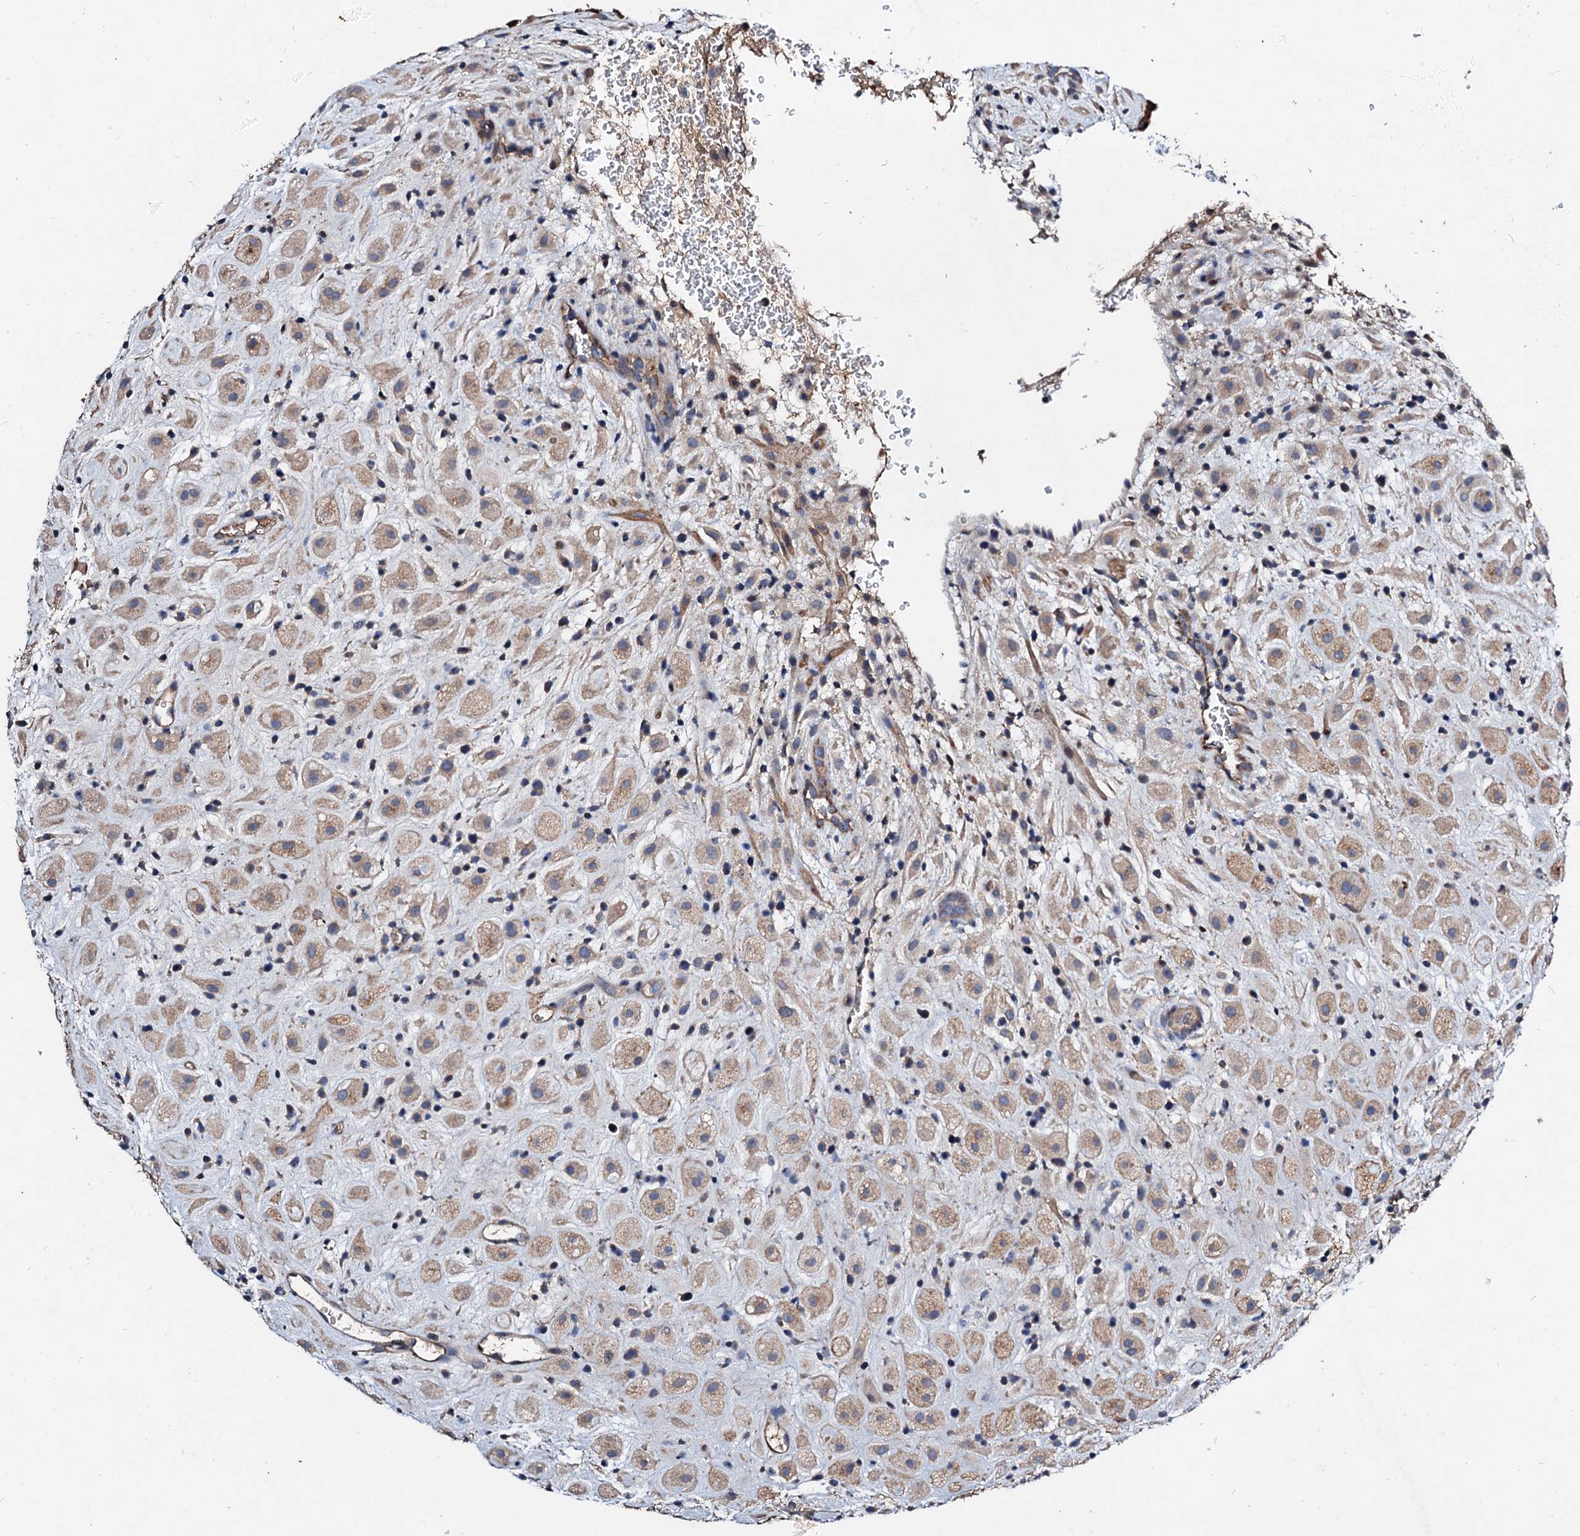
{"staining": {"intensity": "weak", "quantity": ">75%", "location": "cytoplasmic/membranous"}, "tissue": "placenta", "cell_type": "Decidual cells", "image_type": "normal", "snomed": [{"axis": "morphology", "description": "Normal tissue, NOS"}, {"axis": "topography", "description": "Placenta"}], "caption": "Immunohistochemistry (IHC) (DAB (3,3'-diaminobenzidine)) staining of benign human placenta demonstrates weak cytoplasmic/membranous protein positivity in approximately >75% of decidual cells. The protein is shown in brown color, while the nuclei are stained blue.", "gene": "FIBIN", "patient": {"sex": "female", "age": 35}}